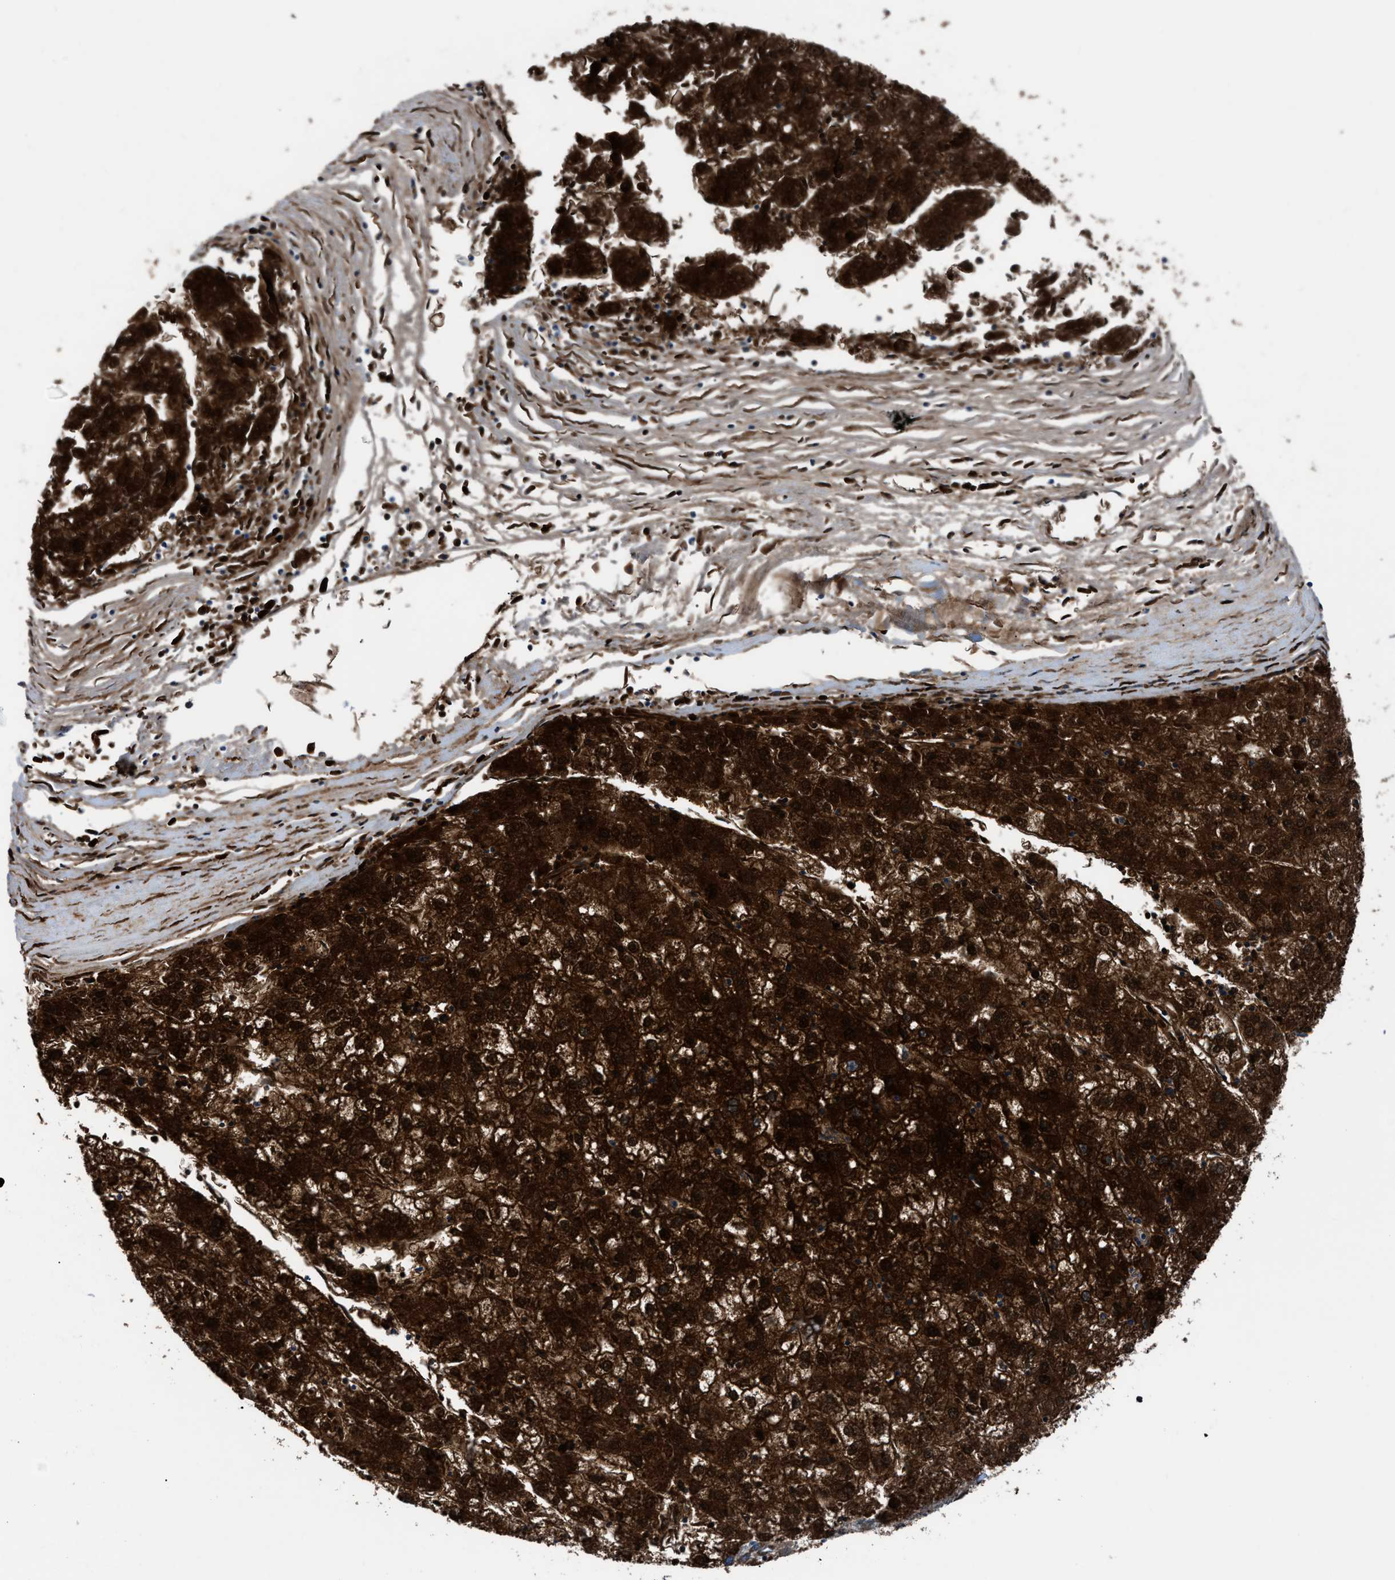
{"staining": {"intensity": "strong", "quantity": ">75%", "location": "cytoplasmic/membranous,nuclear"}, "tissue": "liver cancer", "cell_type": "Tumor cells", "image_type": "cancer", "snomed": [{"axis": "morphology", "description": "Carcinoma, Hepatocellular, NOS"}, {"axis": "topography", "description": "Liver"}], "caption": "Protein expression analysis of liver cancer shows strong cytoplasmic/membranous and nuclear staining in approximately >75% of tumor cells.", "gene": "TMEM45B", "patient": {"sex": "male", "age": 72}}